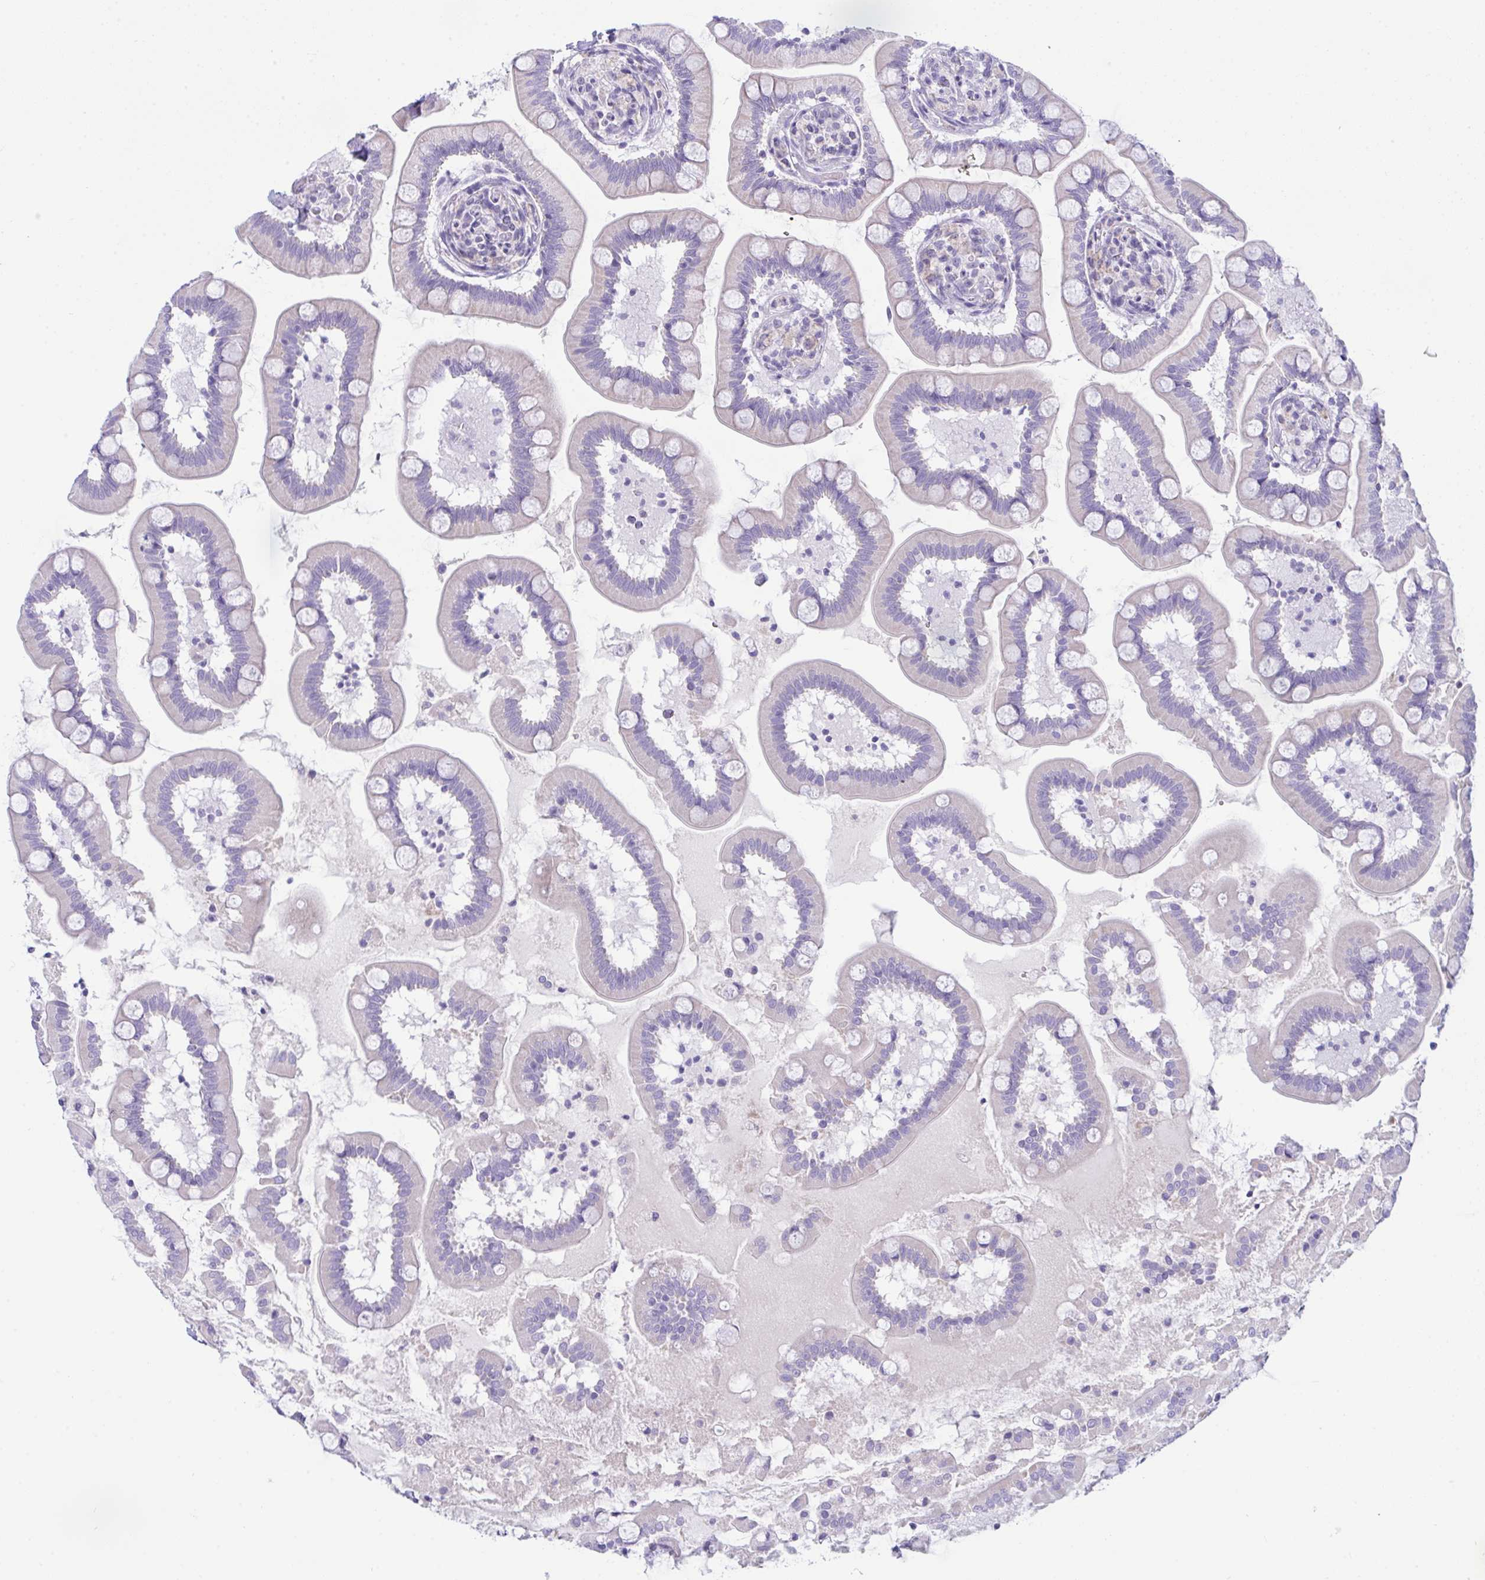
{"staining": {"intensity": "moderate", "quantity": "<25%", "location": "cytoplasmic/membranous"}, "tissue": "small intestine", "cell_type": "Glandular cells", "image_type": "normal", "snomed": [{"axis": "morphology", "description": "Normal tissue, NOS"}, {"axis": "topography", "description": "Small intestine"}], "caption": "IHC micrograph of unremarkable small intestine stained for a protein (brown), which shows low levels of moderate cytoplasmic/membranous expression in approximately <25% of glandular cells.", "gene": "BBS1", "patient": {"sex": "female", "age": 64}}